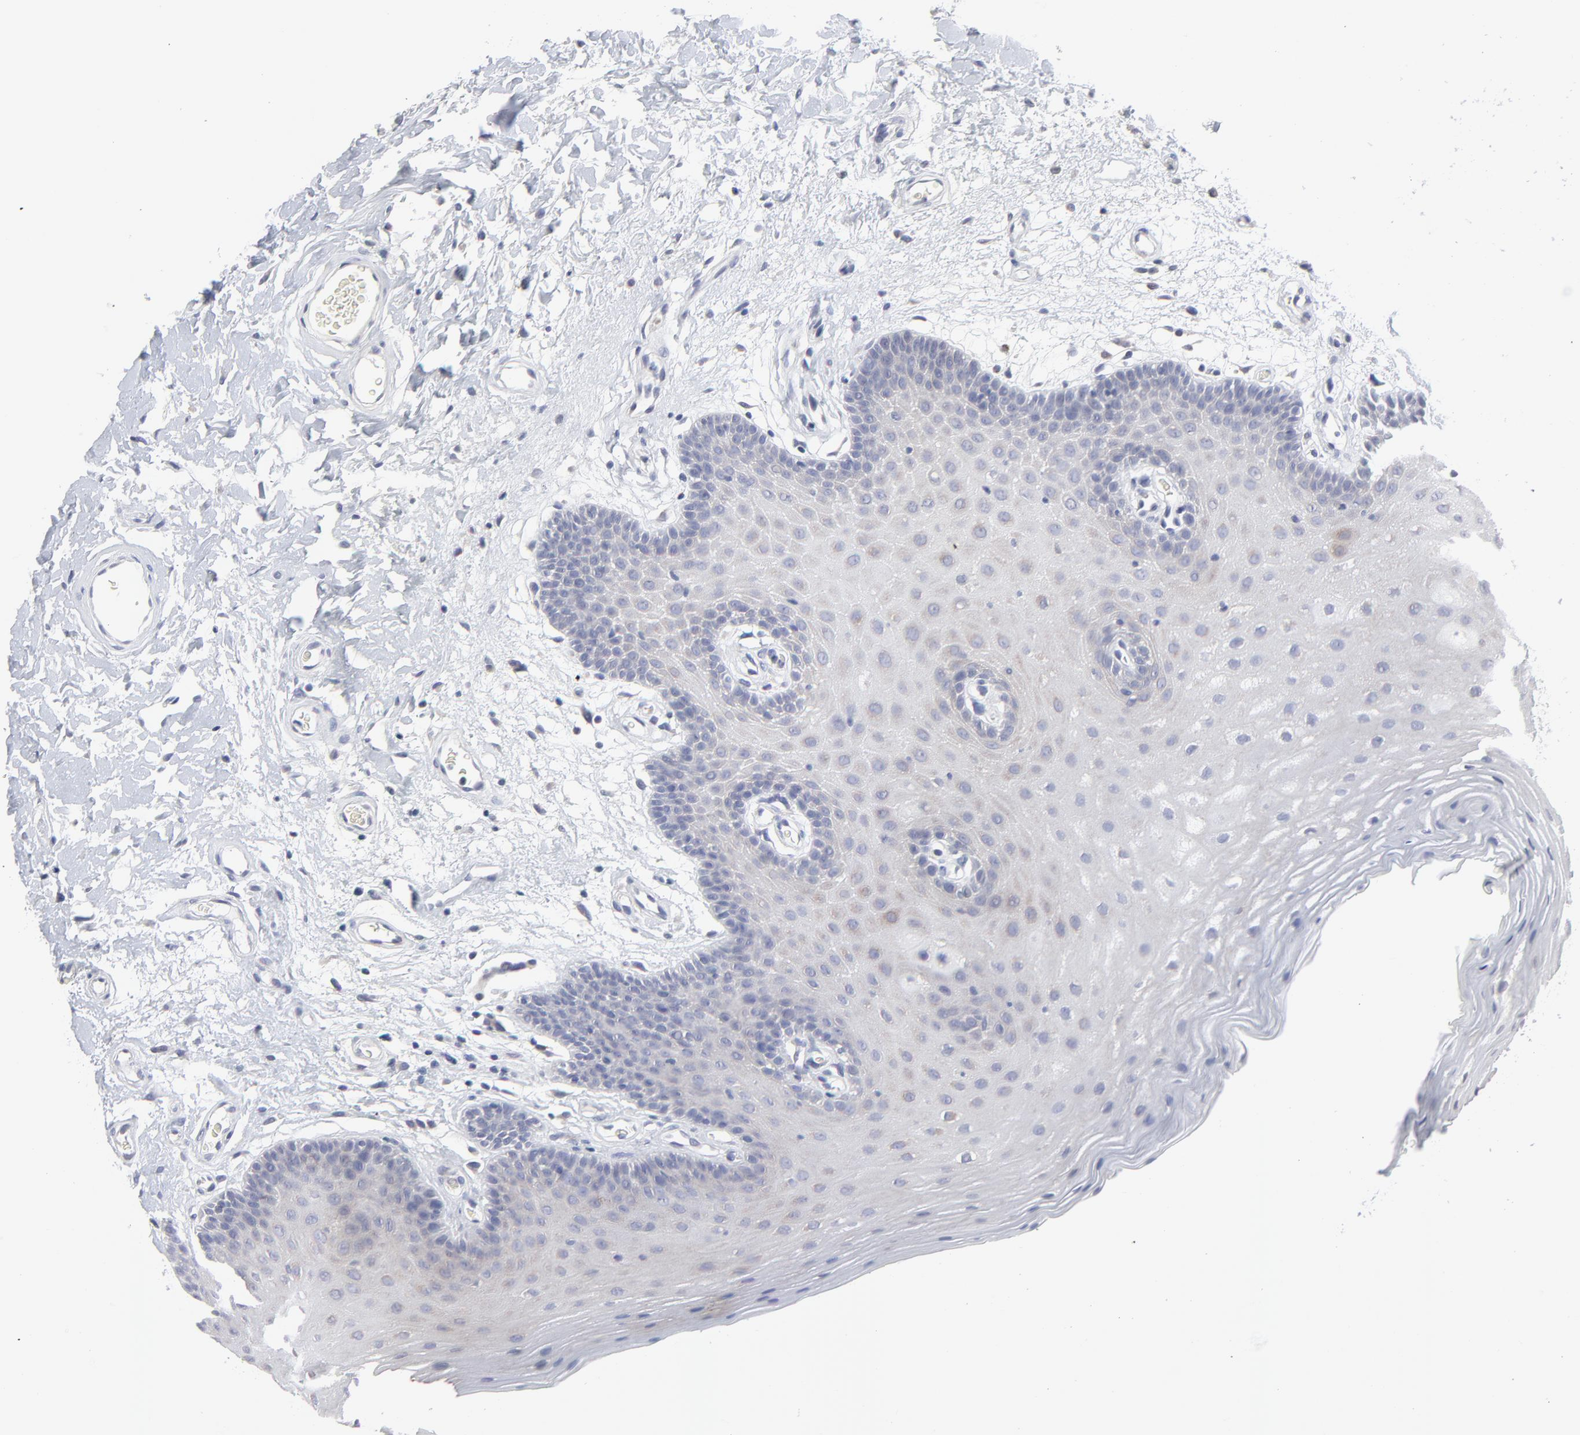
{"staining": {"intensity": "weak", "quantity": "<25%", "location": "cytoplasmic/membranous"}, "tissue": "oral mucosa", "cell_type": "Squamous epithelial cells", "image_type": "normal", "snomed": [{"axis": "morphology", "description": "Normal tissue, NOS"}, {"axis": "morphology", "description": "Squamous cell carcinoma, NOS"}, {"axis": "topography", "description": "Skeletal muscle"}, {"axis": "topography", "description": "Oral tissue"}, {"axis": "topography", "description": "Head-Neck"}], "caption": "Protein analysis of unremarkable oral mucosa displays no significant staining in squamous epithelial cells. The staining is performed using DAB brown chromogen with nuclei counter-stained in using hematoxylin.", "gene": "TRIM22", "patient": {"sex": "male", "age": 71}}